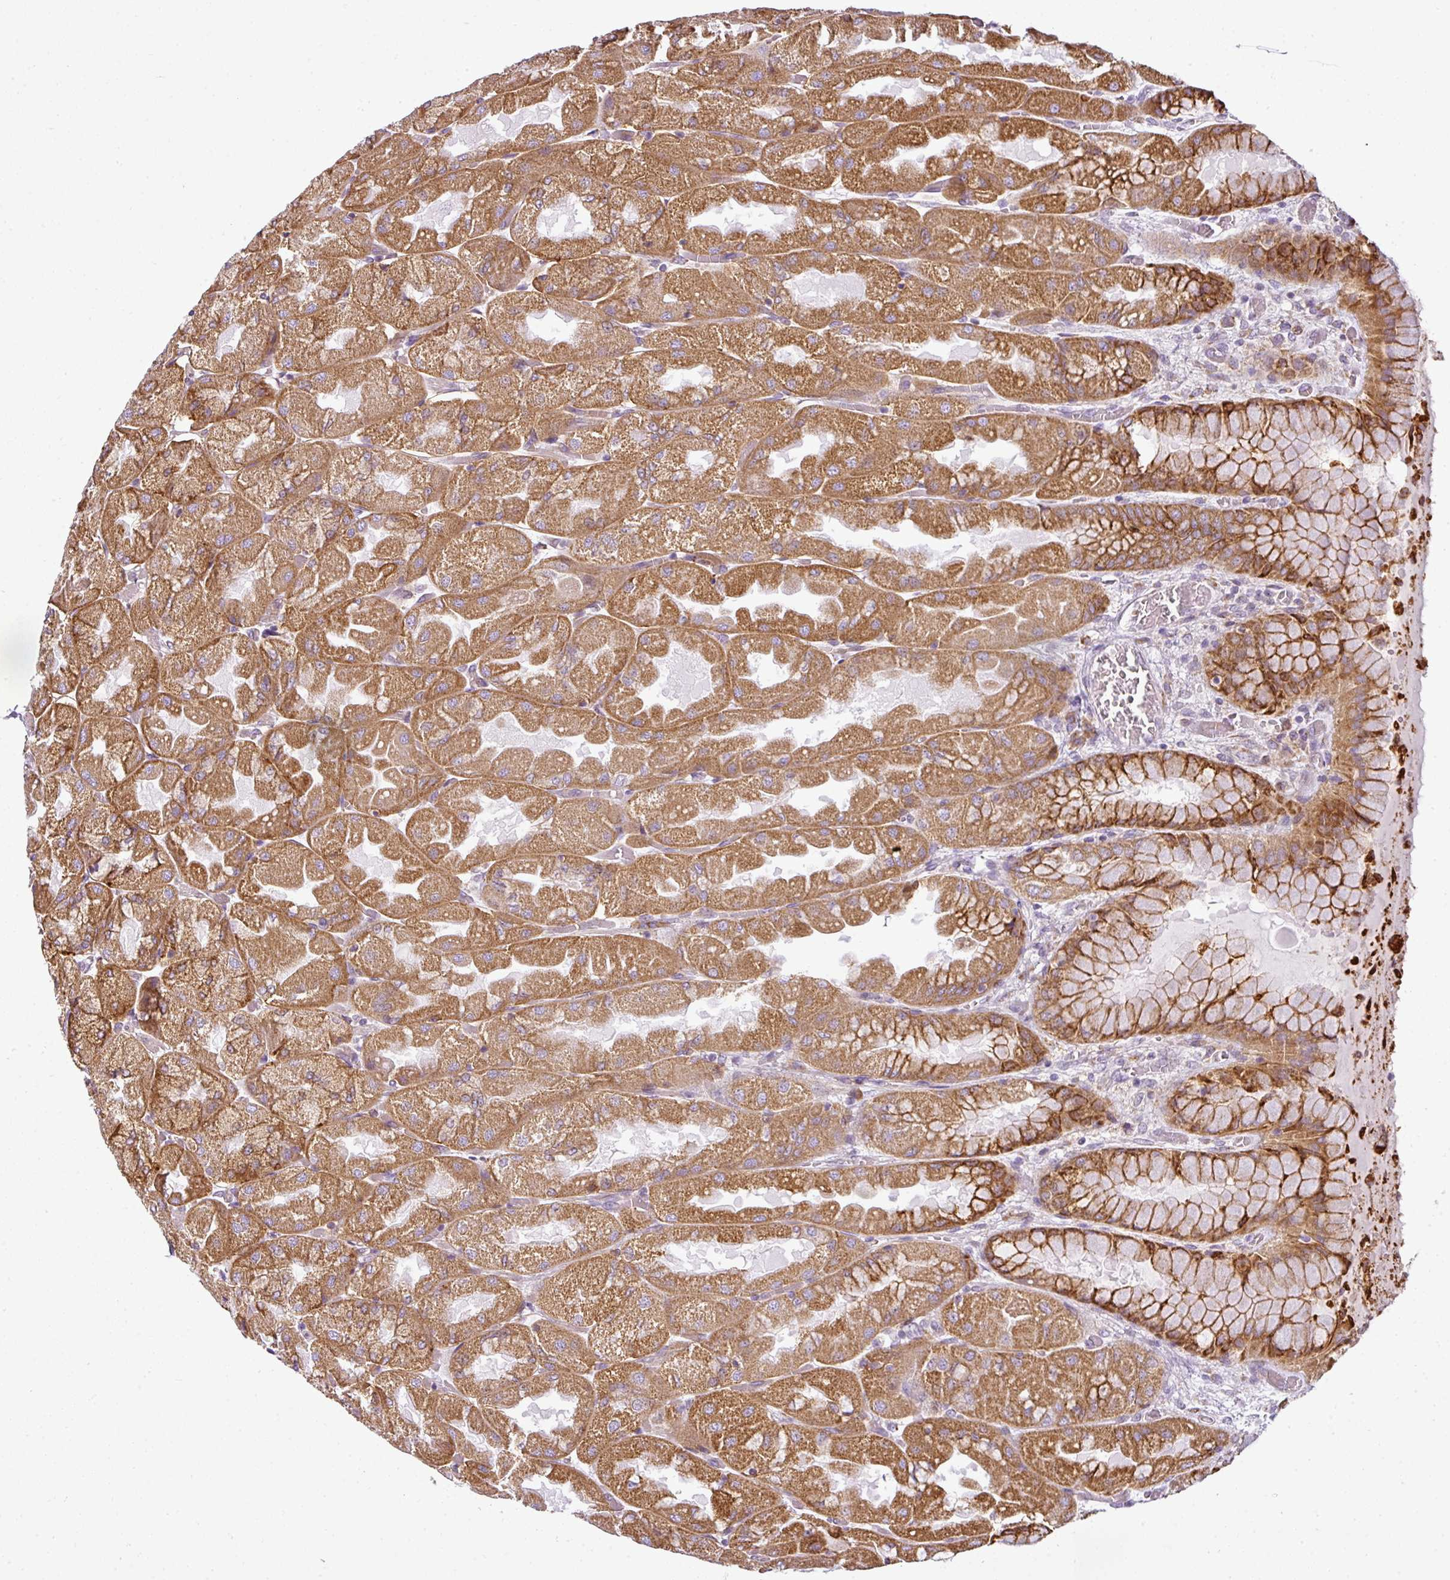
{"staining": {"intensity": "strong", "quantity": ">75%", "location": "cytoplasmic/membranous"}, "tissue": "stomach", "cell_type": "Glandular cells", "image_type": "normal", "snomed": [{"axis": "morphology", "description": "Normal tissue, NOS"}, {"axis": "topography", "description": "Stomach"}], "caption": "Immunohistochemistry (IHC) (DAB) staining of normal human stomach exhibits strong cytoplasmic/membranous protein staining in approximately >75% of glandular cells.", "gene": "ANKRD18A", "patient": {"sex": "female", "age": 61}}